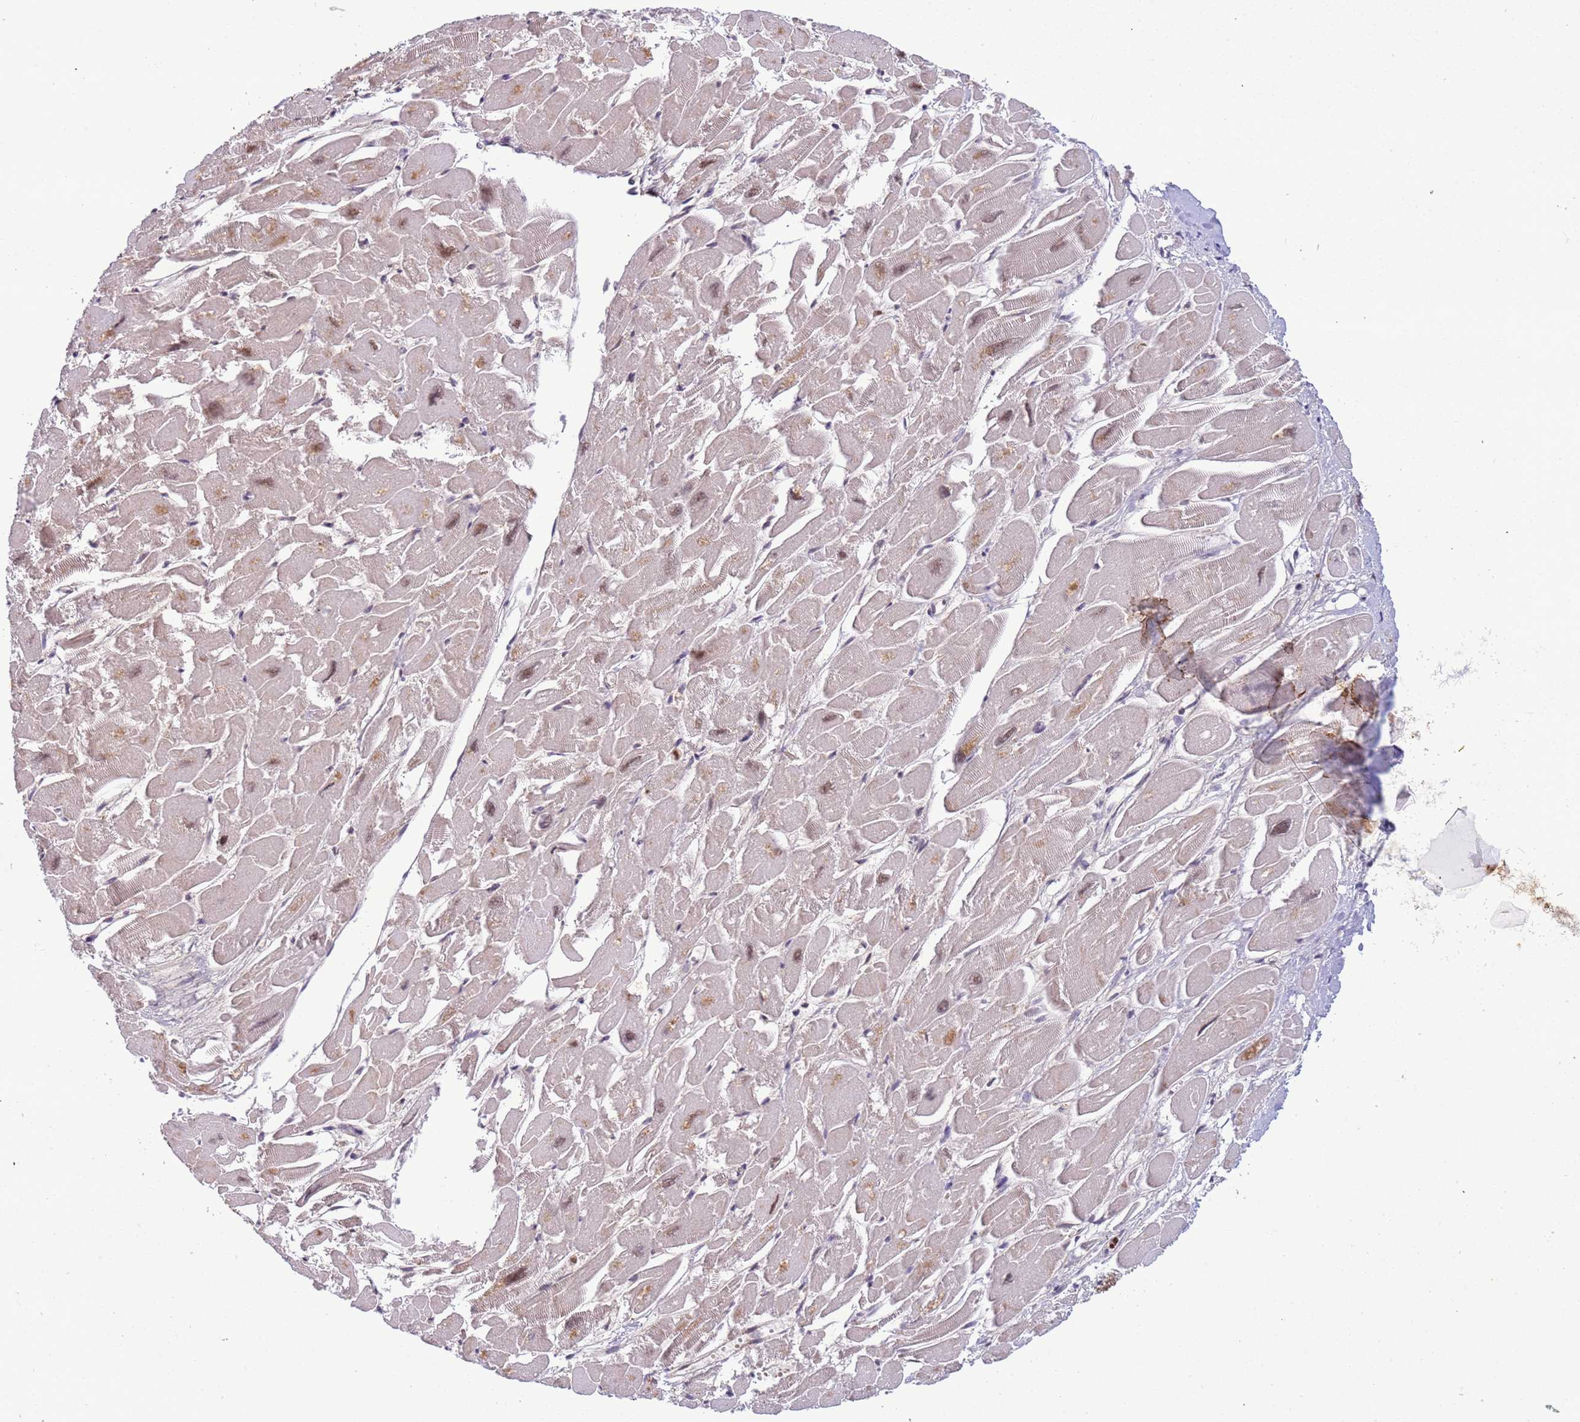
{"staining": {"intensity": "moderate", "quantity": ">75%", "location": "nuclear"}, "tissue": "heart muscle", "cell_type": "Cardiomyocytes", "image_type": "normal", "snomed": [{"axis": "morphology", "description": "Normal tissue, NOS"}, {"axis": "topography", "description": "Heart"}], "caption": "Protein staining of unremarkable heart muscle displays moderate nuclear expression in approximately >75% of cardiomyocytes. (brown staining indicates protein expression, while blue staining denotes nuclei).", "gene": "SRRT", "patient": {"sex": "male", "age": 54}}